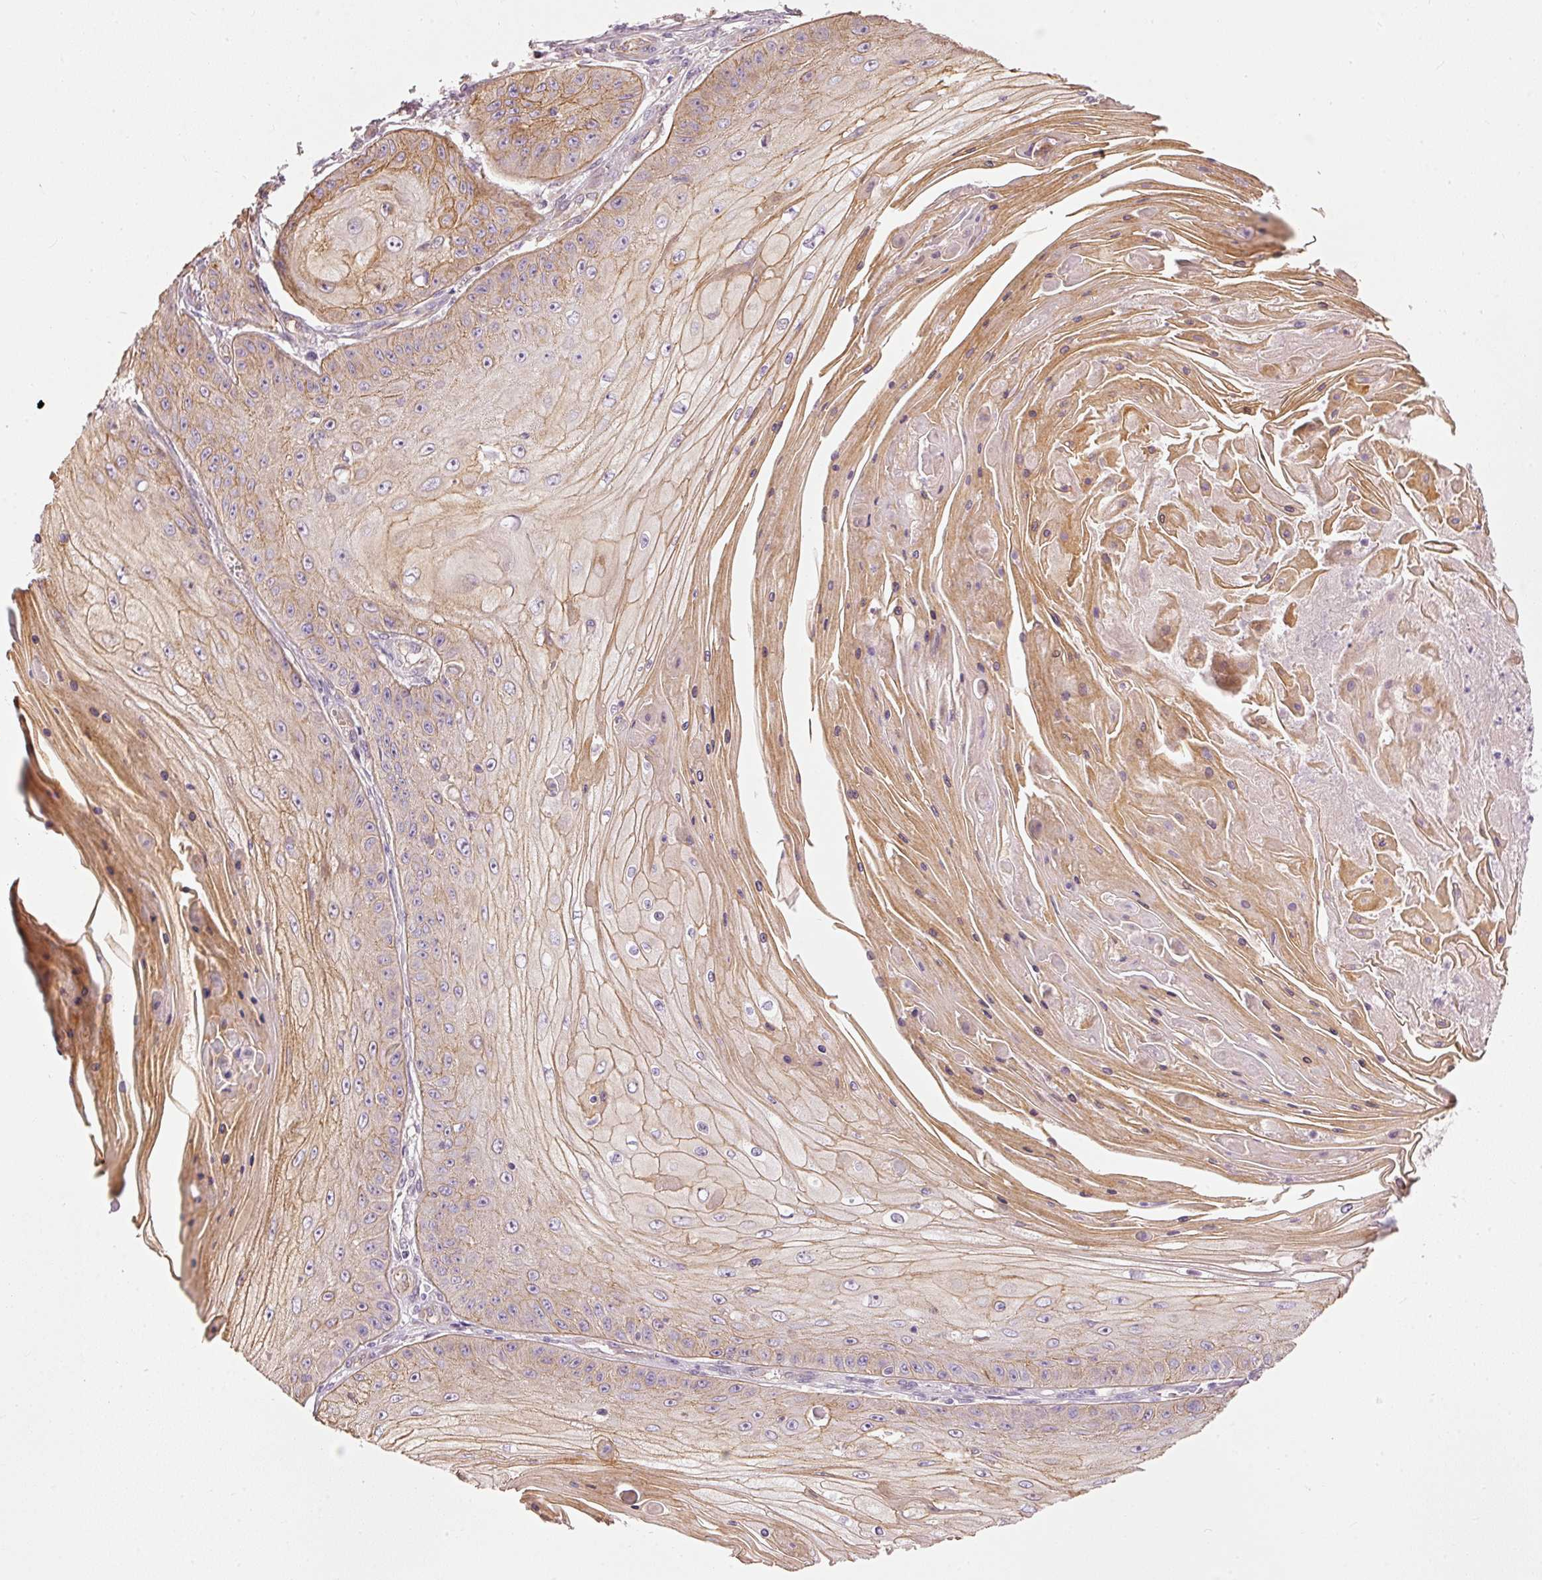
{"staining": {"intensity": "moderate", "quantity": ">75%", "location": "cytoplasmic/membranous"}, "tissue": "skin cancer", "cell_type": "Tumor cells", "image_type": "cancer", "snomed": [{"axis": "morphology", "description": "Squamous cell carcinoma, NOS"}, {"axis": "topography", "description": "Skin"}], "caption": "This image exhibits IHC staining of squamous cell carcinoma (skin), with medium moderate cytoplasmic/membranous staining in about >75% of tumor cells.", "gene": "OSR2", "patient": {"sex": "male", "age": 70}}